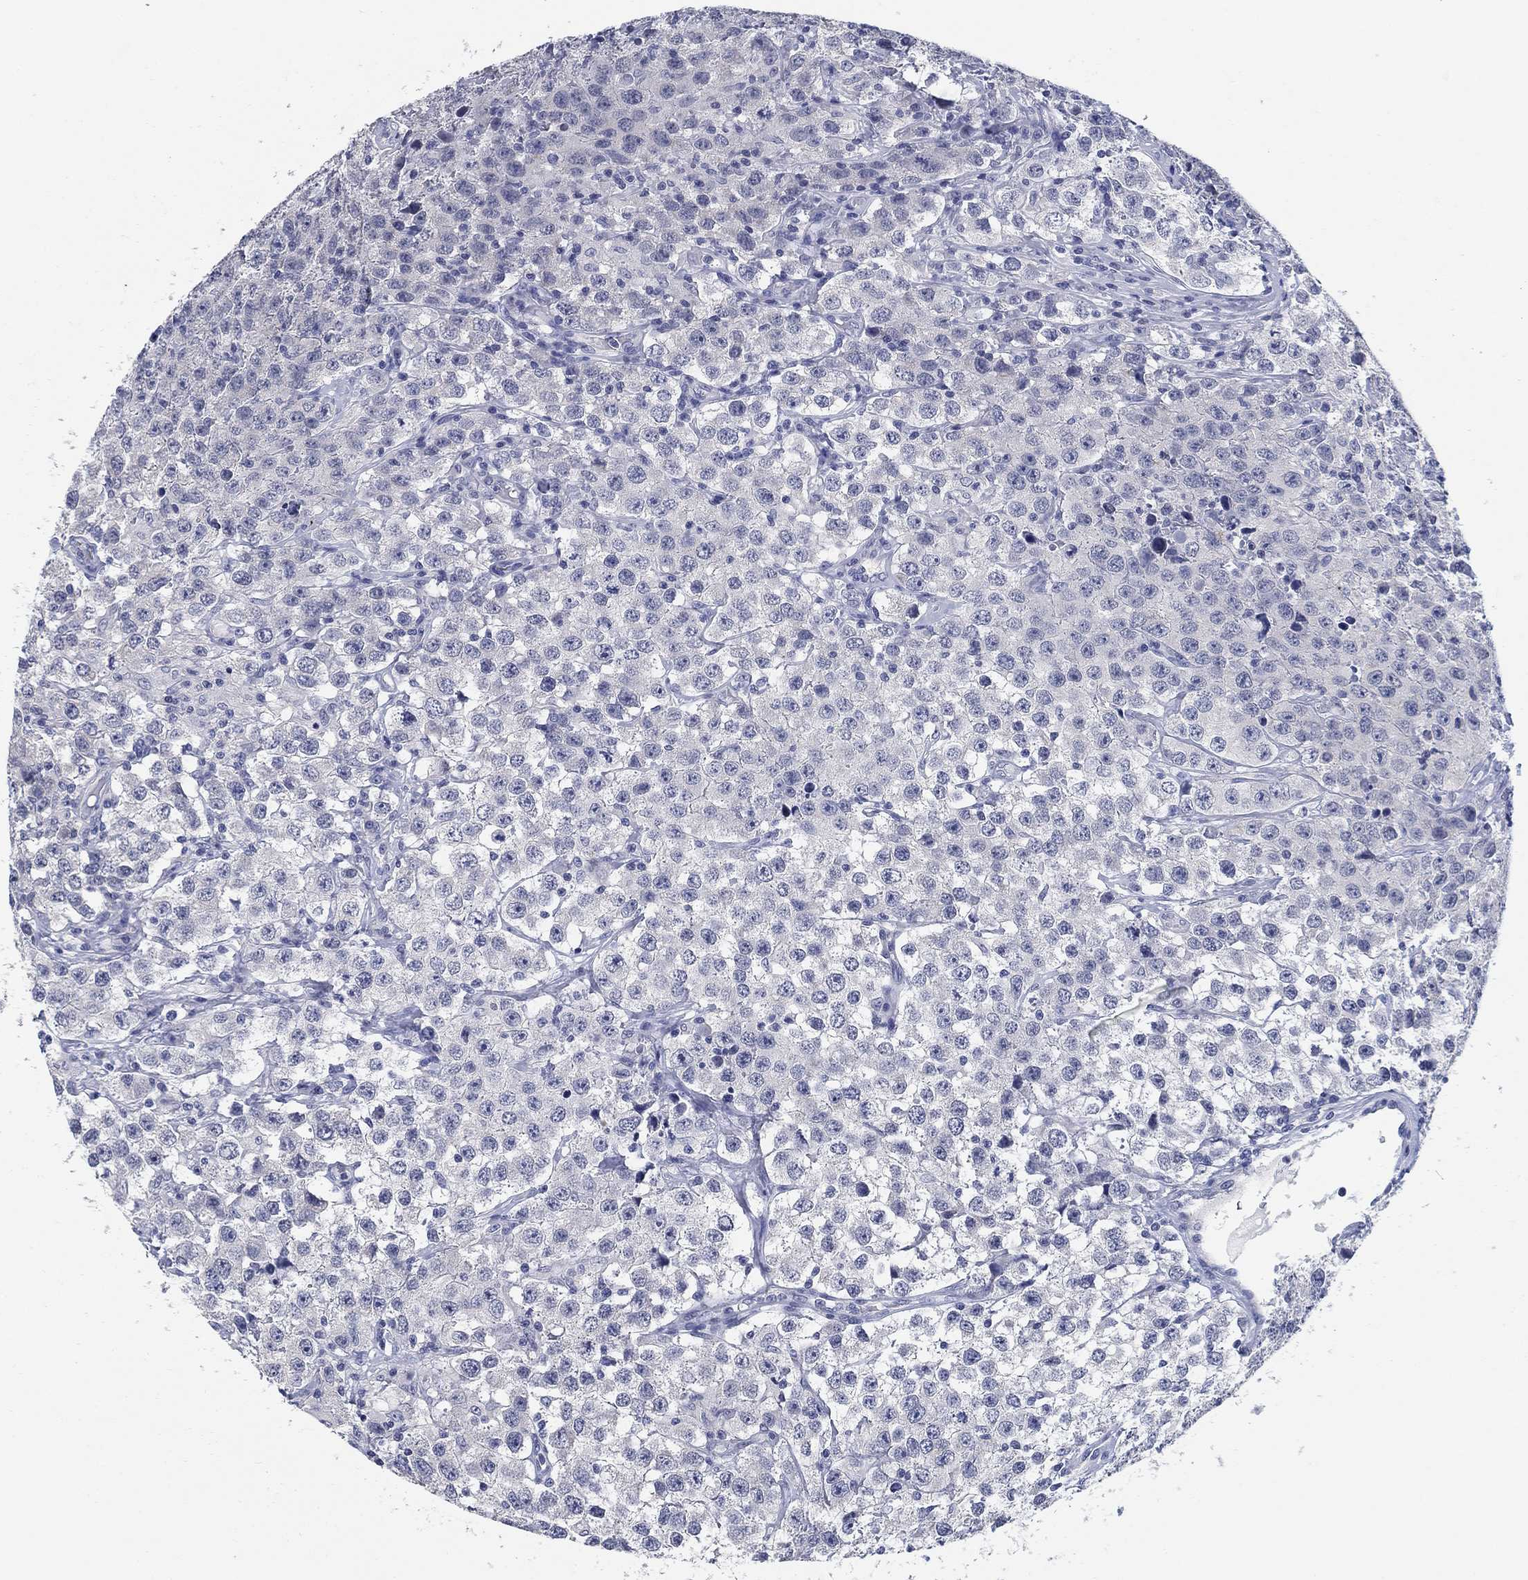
{"staining": {"intensity": "negative", "quantity": "none", "location": "none"}, "tissue": "testis cancer", "cell_type": "Tumor cells", "image_type": "cancer", "snomed": [{"axis": "morphology", "description": "Seminoma, NOS"}, {"axis": "topography", "description": "Testis"}], "caption": "Immunohistochemical staining of human testis seminoma displays no significant staining in tumor cells.", "gene": "CLUL1", "patient": {"sex": "male", "age": 52}}